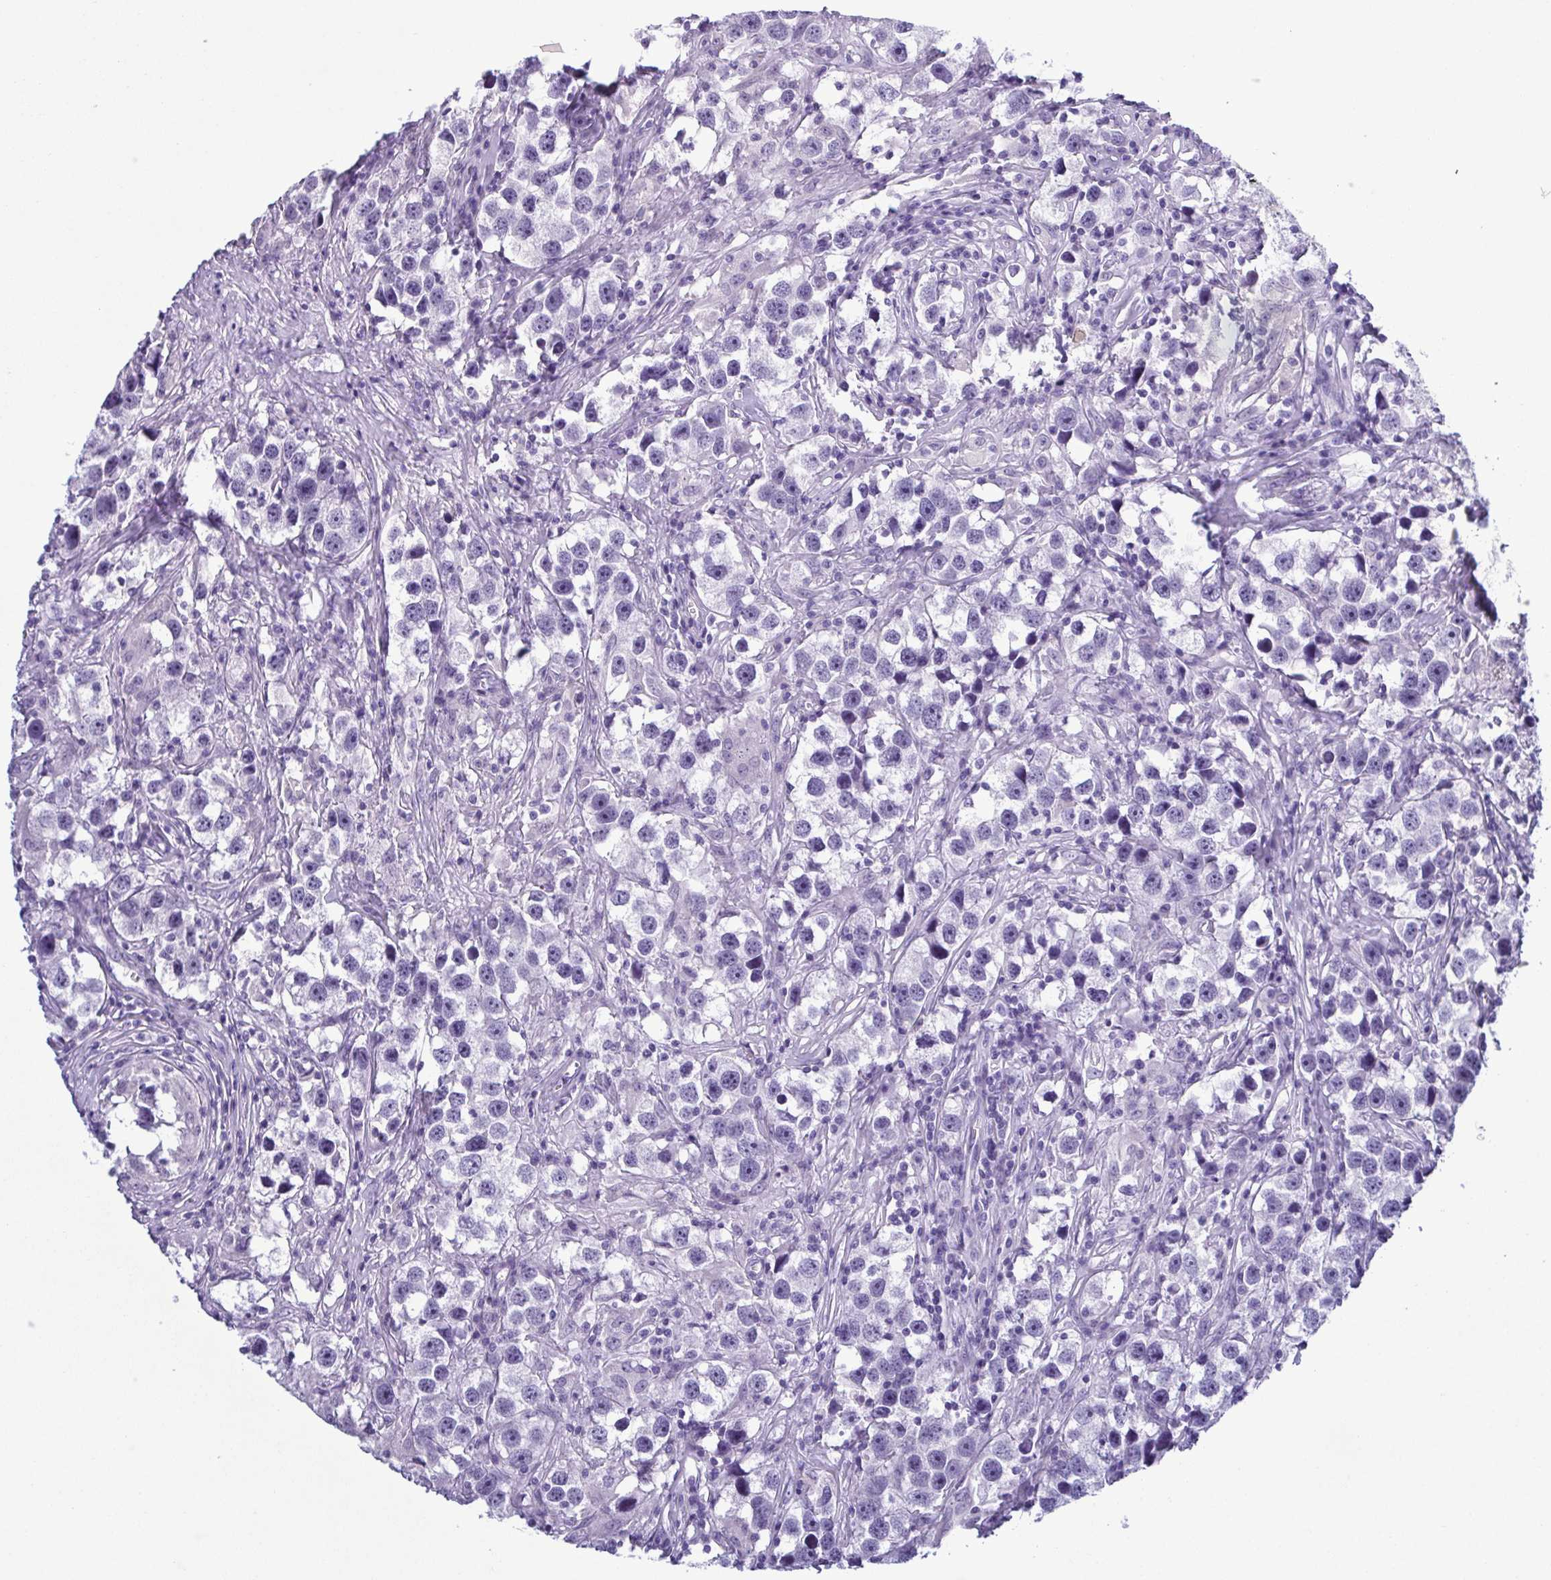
{"staining": {"intensity": "negative", "quantity": "none", "location": "none"}, "tissue": "testis cancer", "cell_type": "Tumor cells", "image_type": "cancer", "snomed": [{"axis": "morphology", "description": "Seminoma, NOS"}, {"axis": "topography", "description": "Testis"}], "caption": "Immunohistochemistry of seminoma (testis) reveals no expression in tumor cells. Nuclei are stained in blue.", "gene": "INAFM1", "patient": {"sex": "male", "age": 49}}